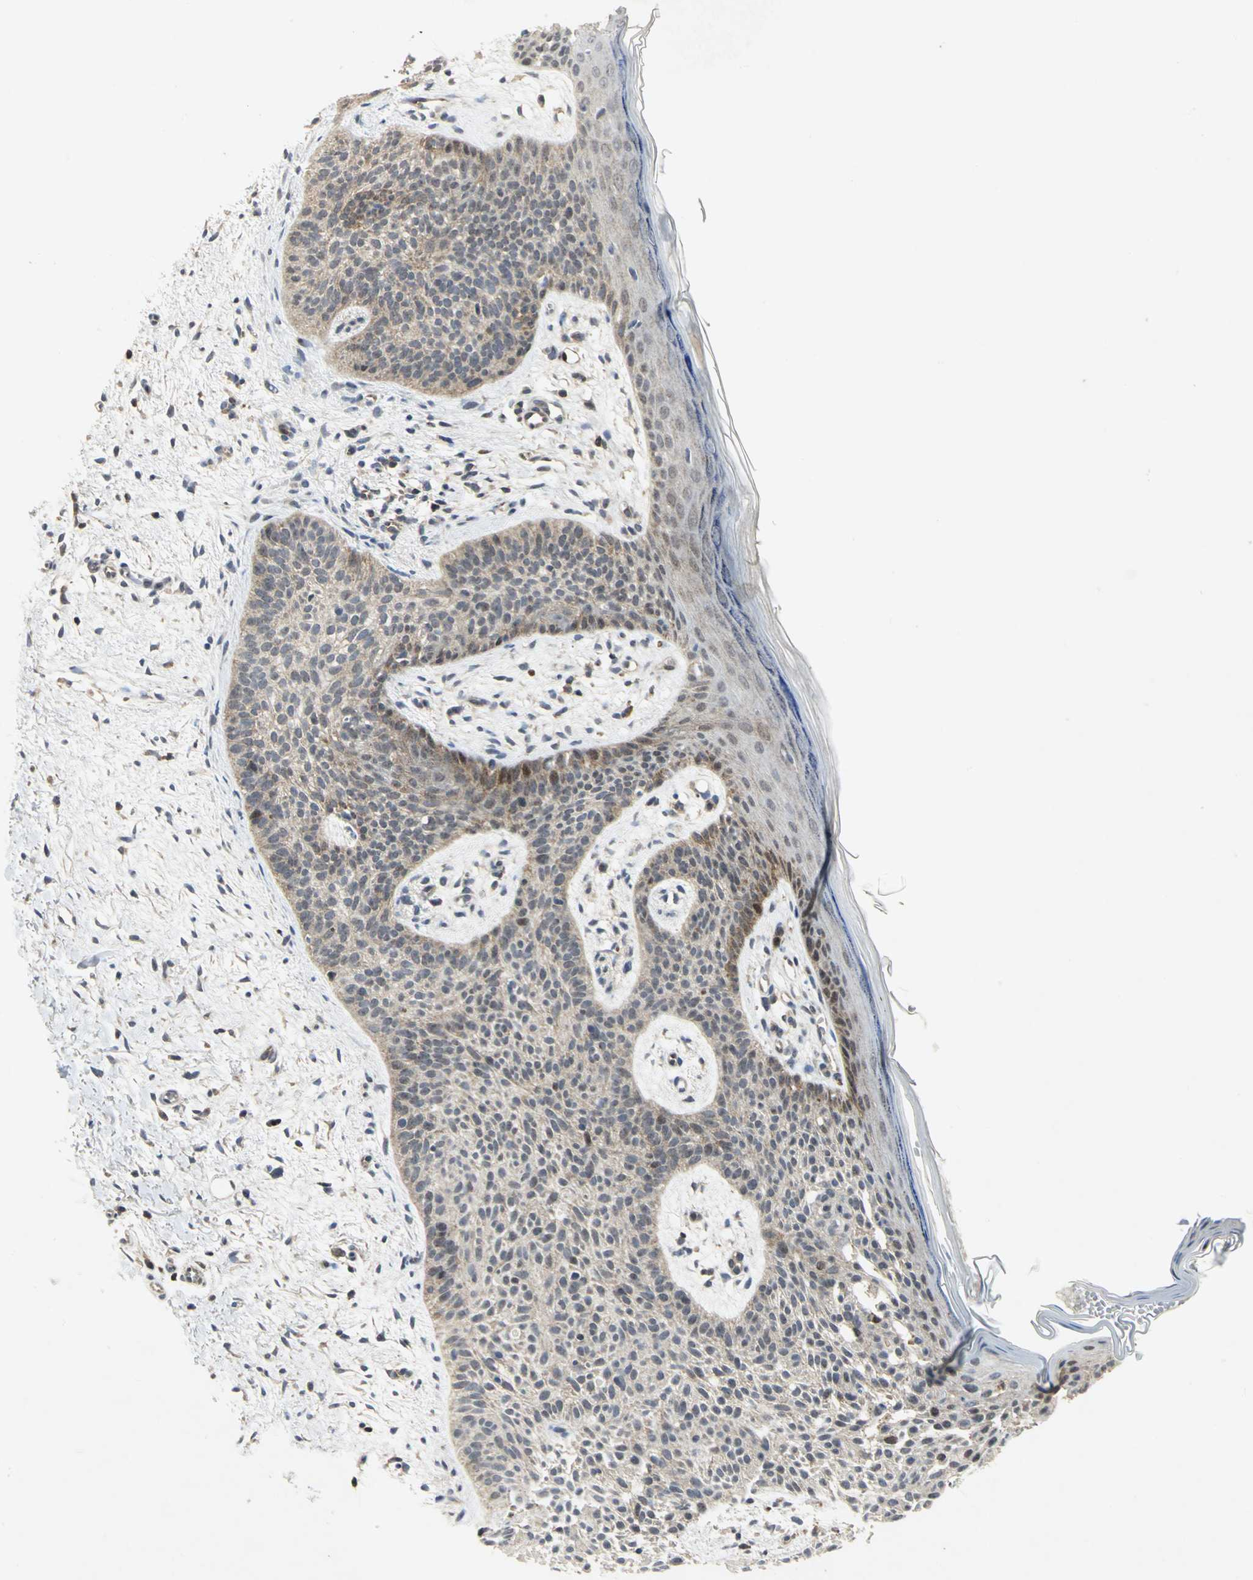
{"staining": {"intensity": "moderate", "quantity": "<25%", "location": "nuclear"}, "tissue": "skin cancer", "cell_type": "Tumor cells", "image_type": "cancer", "snomed": [{"axis": "morphology", "description": "Normal tissue, NOS"}, {"axis": "morphology", "description": "Basal cell carcinoma"}, {"axis": "topography", "description": "Skin"}], "caption": "Protein staining of skin cancer tissue demonstrates moderate nuclear expression in about <25% of tumor cells. (IHC, brightfield microscopy, high magnification).", "gene": "PPIA", "patient": {"sex": "female", "age": 69}}